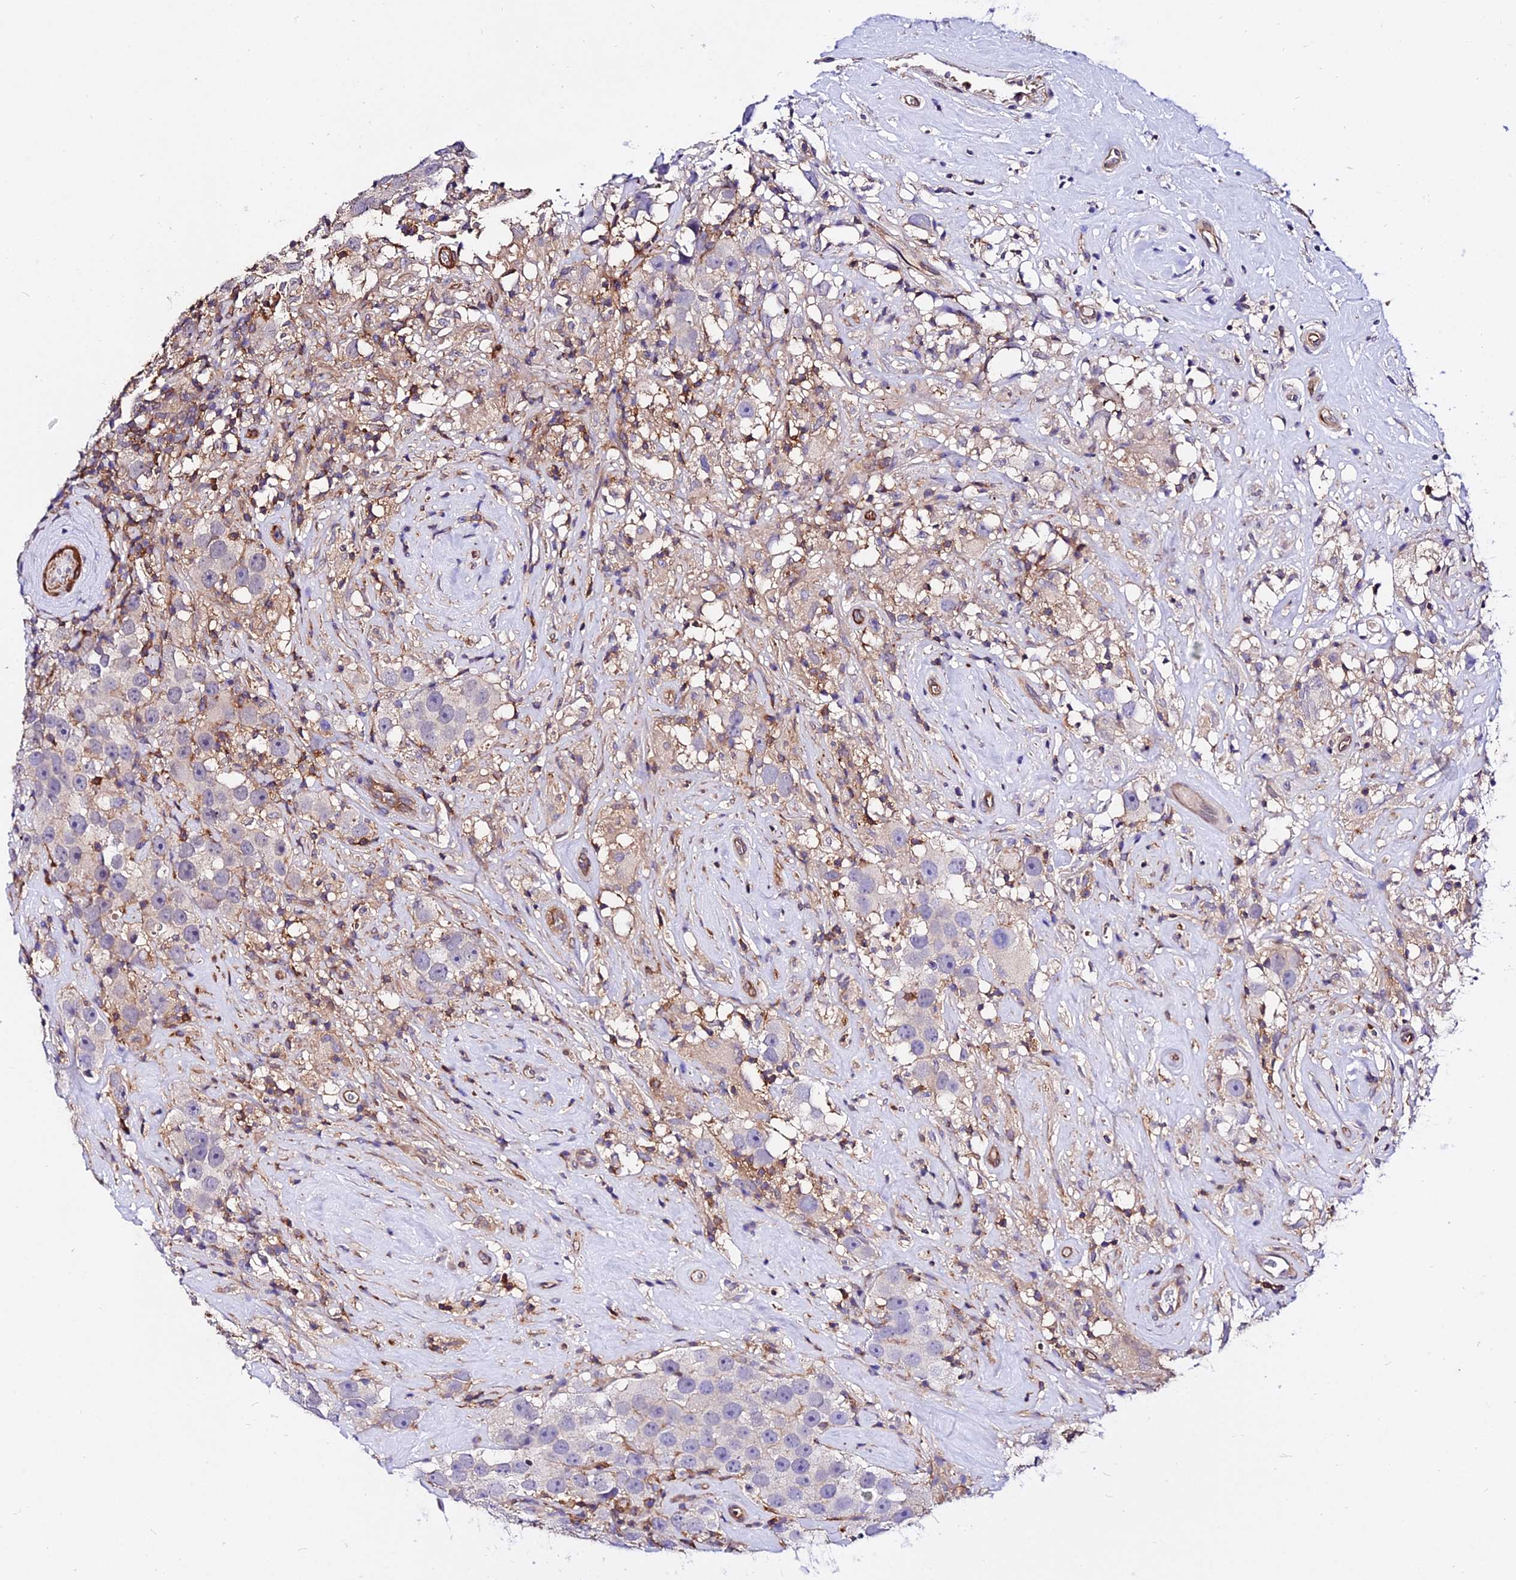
{"staining": {"intensity": "negative", "quantity": "none", "location": "none"}, "tissue": "testis cancer", "cell_type": "Tumor cells", "image_type": "cancer", "snomed": [{"axis": "morphology", "description": "Seminoma, NOS"}, {"axis": "topography", "description": "Testis"}], "caption": "Immunohistochemical staining of human testis cancer (seminoma) demonstrates no significant expression in tumor cells.", "gene": "CSRP1", "patient": {"sex": "male", "age": 49}}